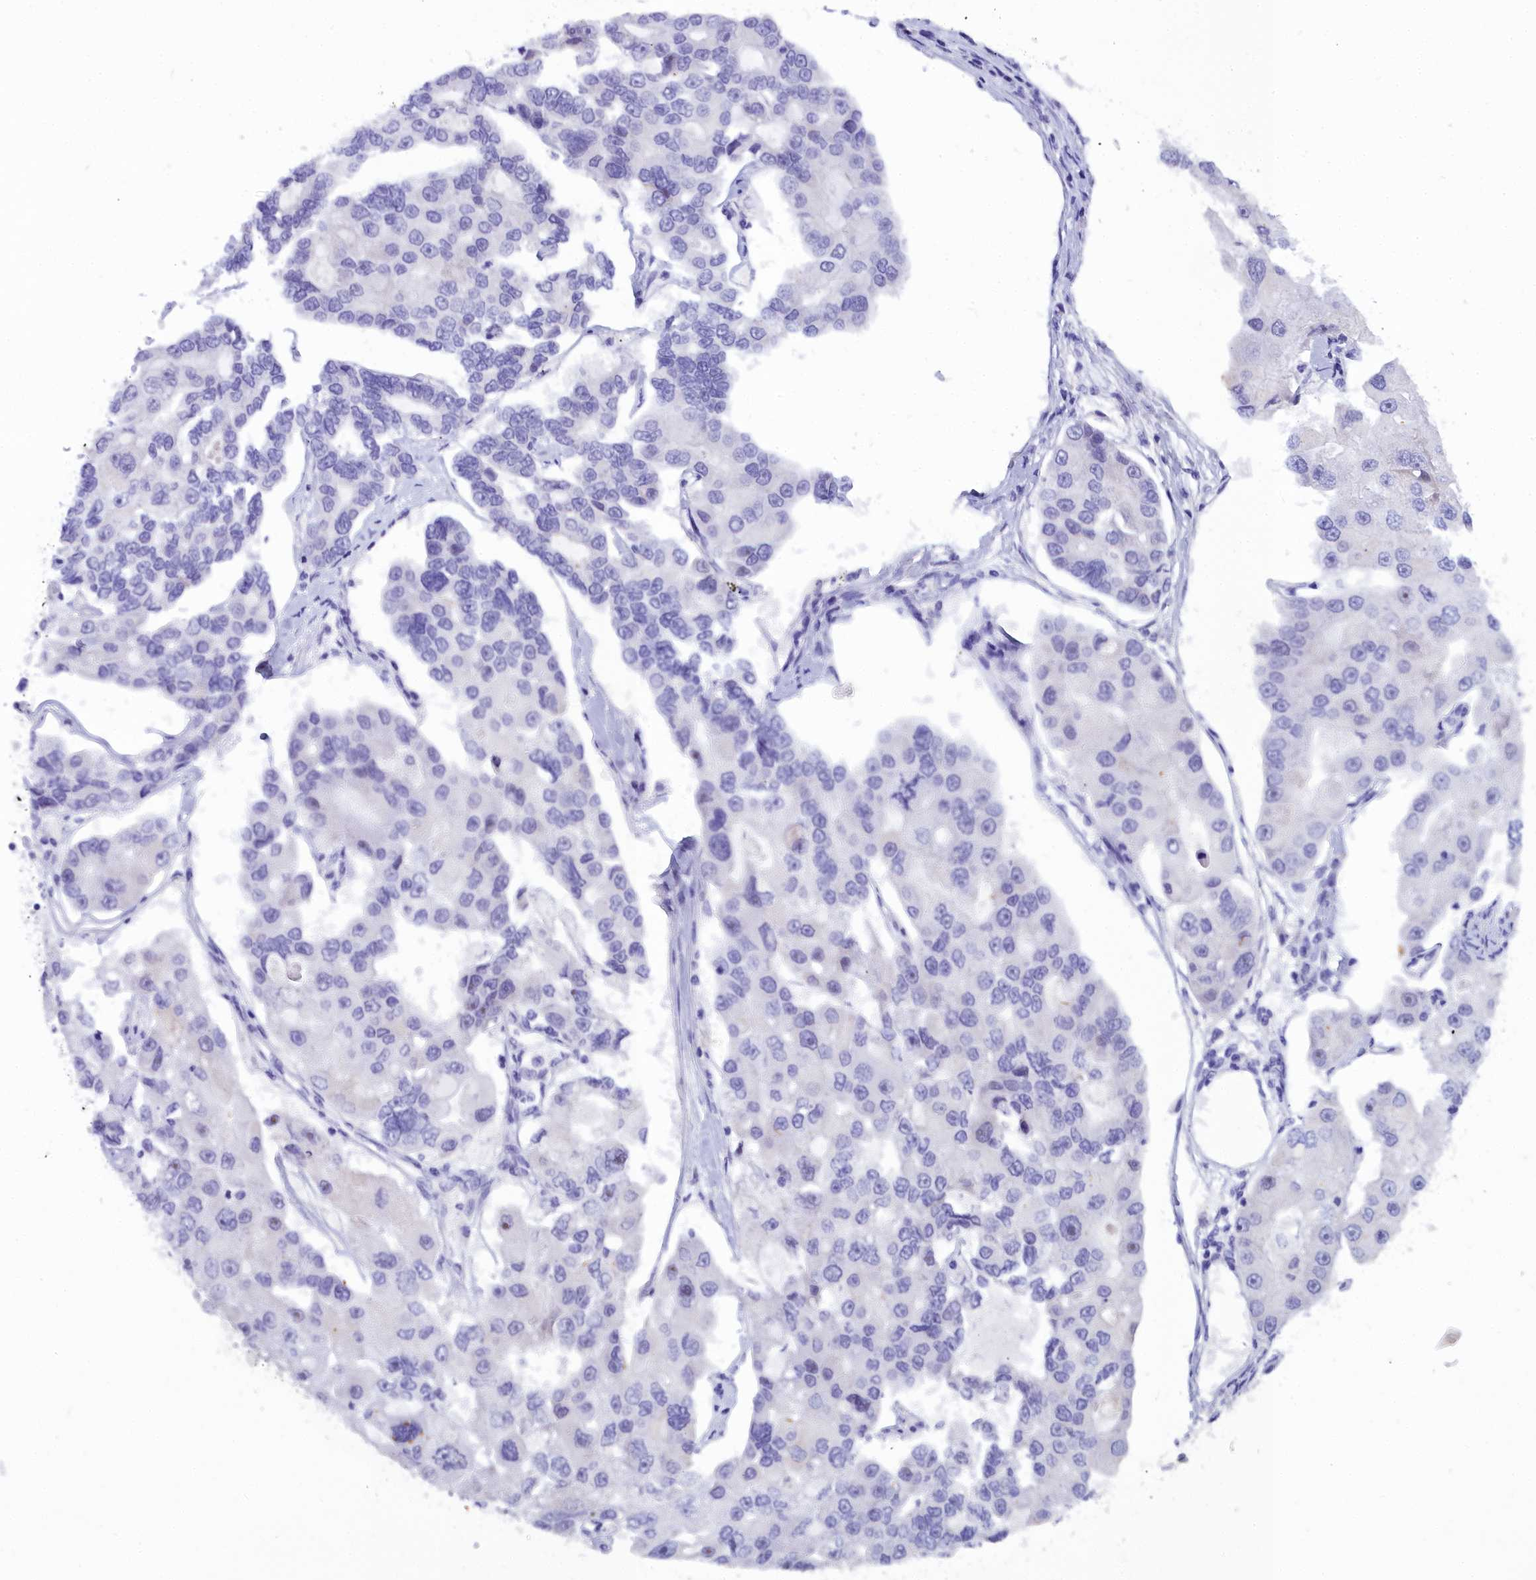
{"staining": {"intensity": "negative", "quantity": "none", "location": "none"}, "tissue": "lung cancer", "cell_type": "Tumor cells", "image_type": "cancer", "snomed": [{"axis": "morphology", "description": "Adenocarcinoma, NOS"}, {"axis": "topography", "description": "Lung"}], "caption": "Lung cancer (adenocarcinoma) was stained to show a protein in brown. There is no significant staining in tumor cells. (DAB (3,3'-diaminobenzidine) IHC visualized using brightfield microscopy, high magnification).", "gene": "TIMM22", "patient": {"sex": "female", "age": 54}}